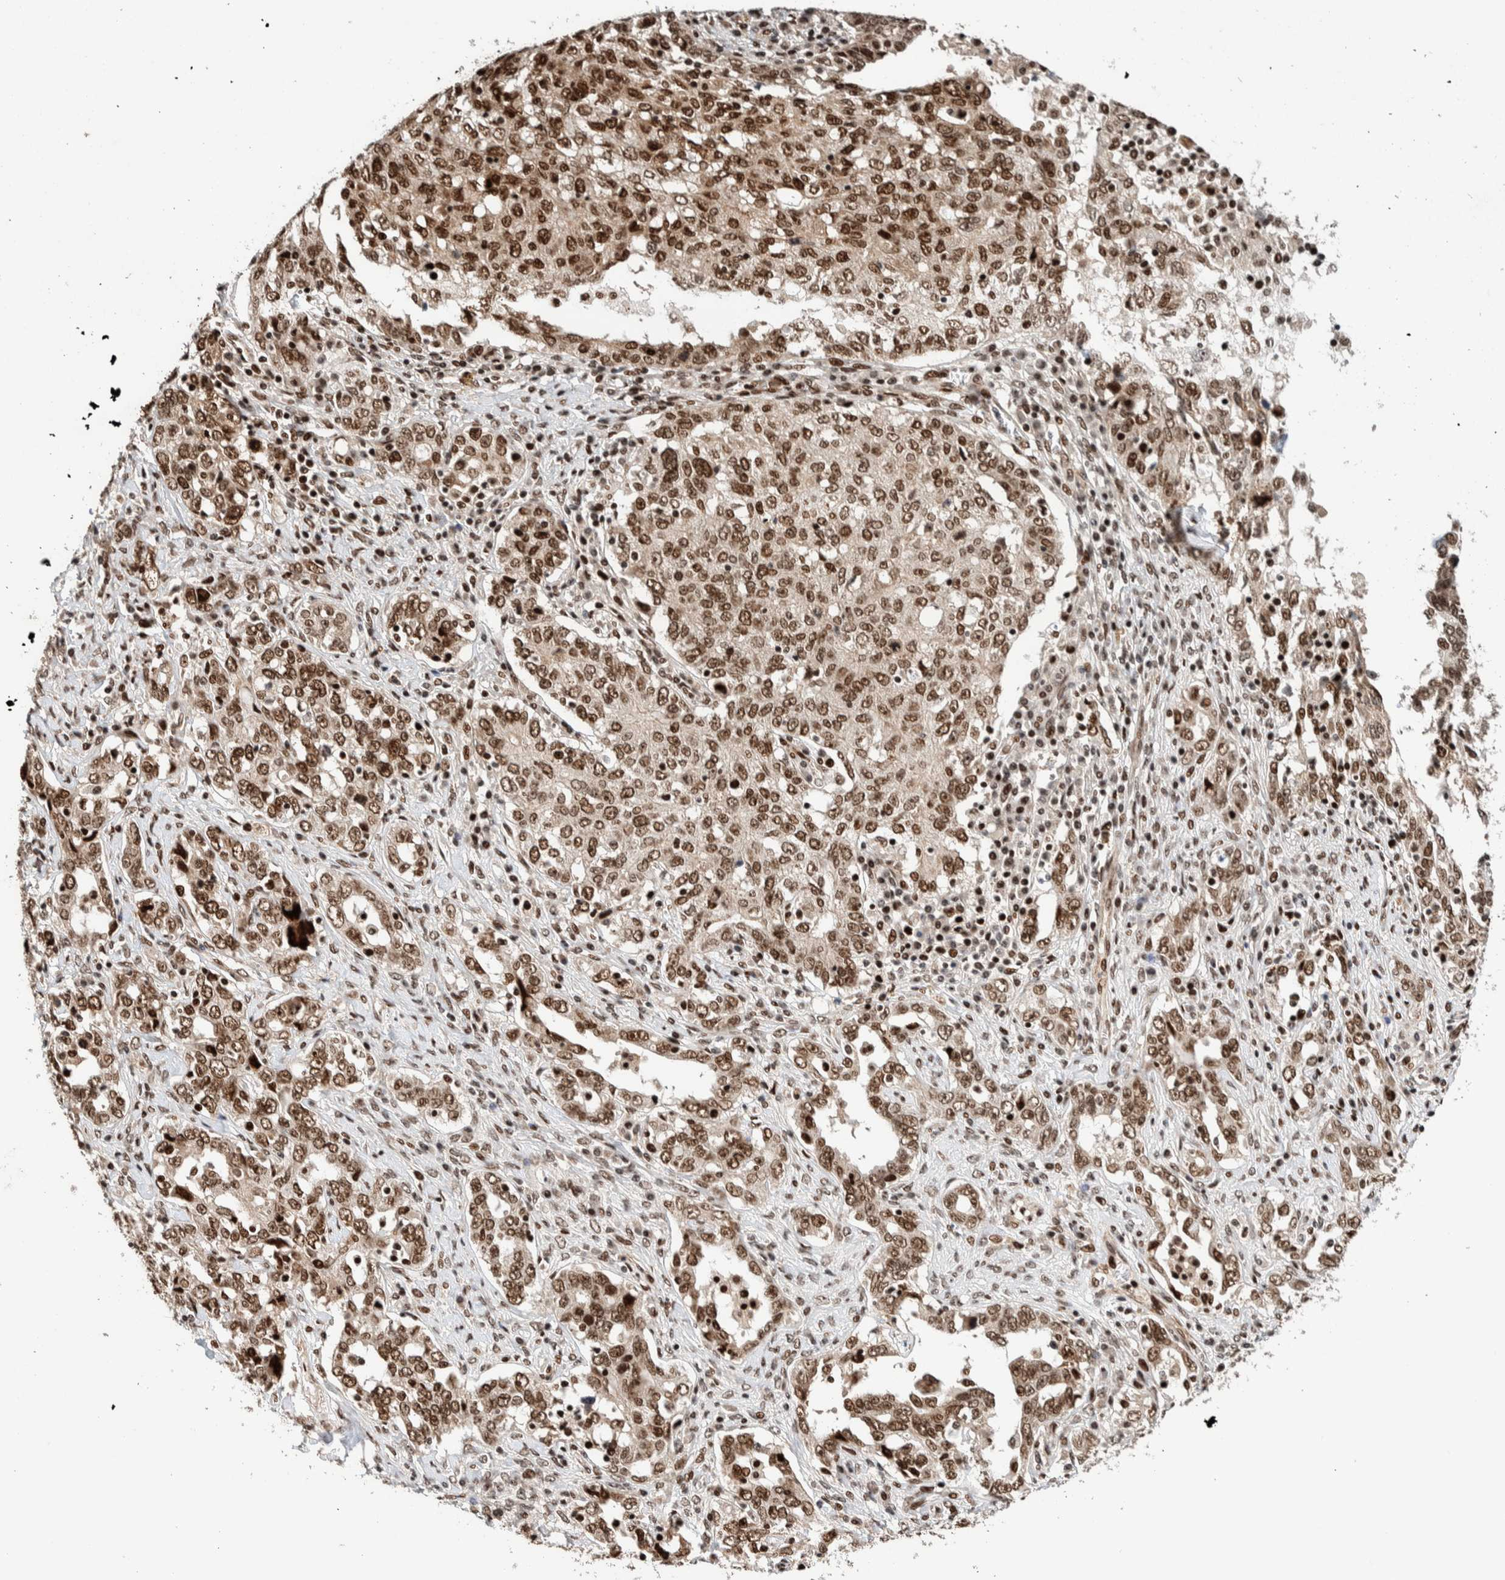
{"staining": {"intensity": "moderate", "quantity": ">75%", "location": "nuclear"}, "tissue": "ovarian cancer", "cell_type": "Tumor cells", "image_type": "cancer", "snomed": [{"axis": "morphology", "description": "Carcinoma, endometroid"}, {"axis": "topography", "description": "Ovary"}], "caption": "The immunohistochemical stain shows moderate nuclear positivity in tumor cells of ovarian cancer (endometroid carcinoma) tissue.", "gene": "CHD4", "patient": {"sex": "female", "age": 62}}